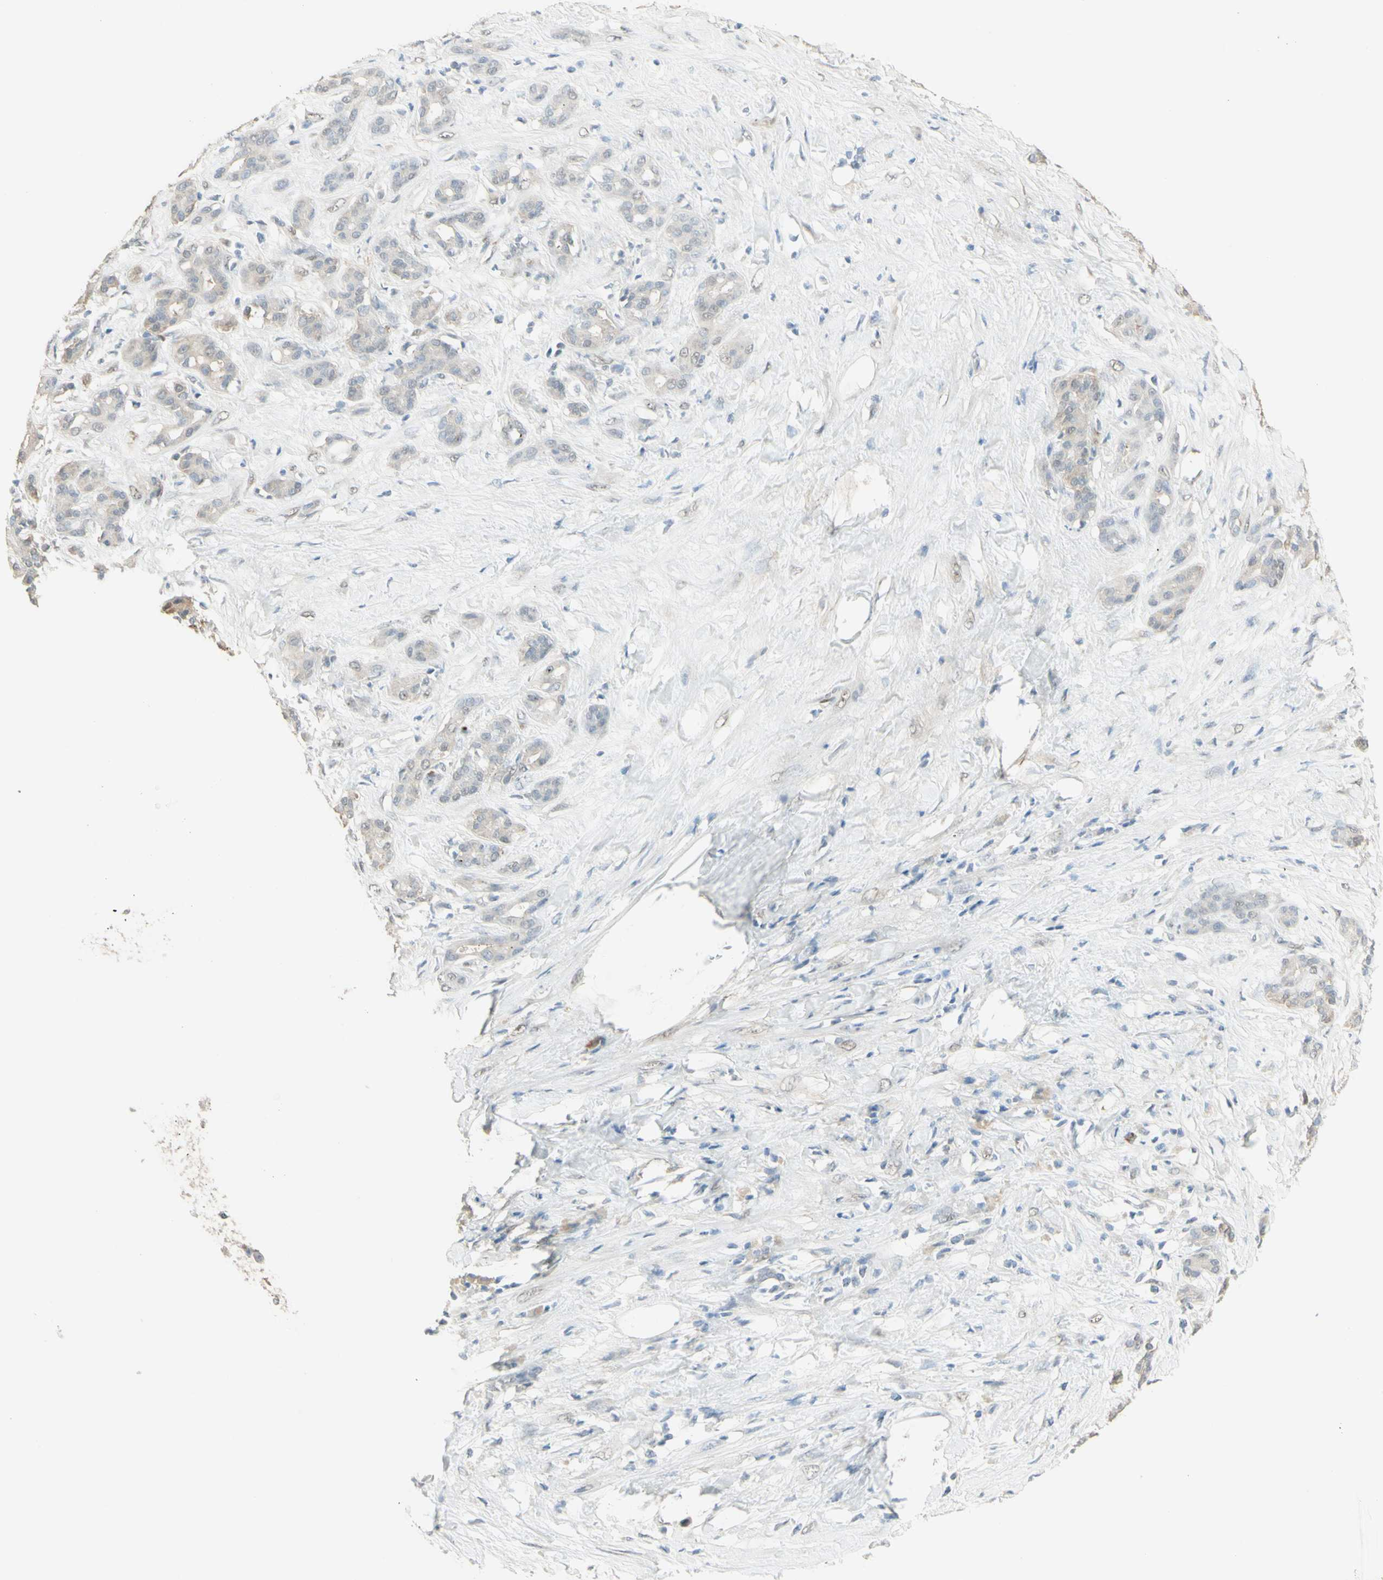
{"staining": {"intensity": "negative", "quantity": "none", "location": "none"}, "tissue": "pancreatic cancer", "cell_type": "Tumor cells", "image_type": "cancer", "snomed": [{"axis": "morphology", "description": "Adenocarcinoma, NOS"}, {"axis": "topography", "description": "Pancreas"}], "caption": "Immunohistochemical staining of pancreatic cancer displays no significant staining in tumor cells.", "gene": "MUC3A", "patient": {"sex": "male", "age": 41}}